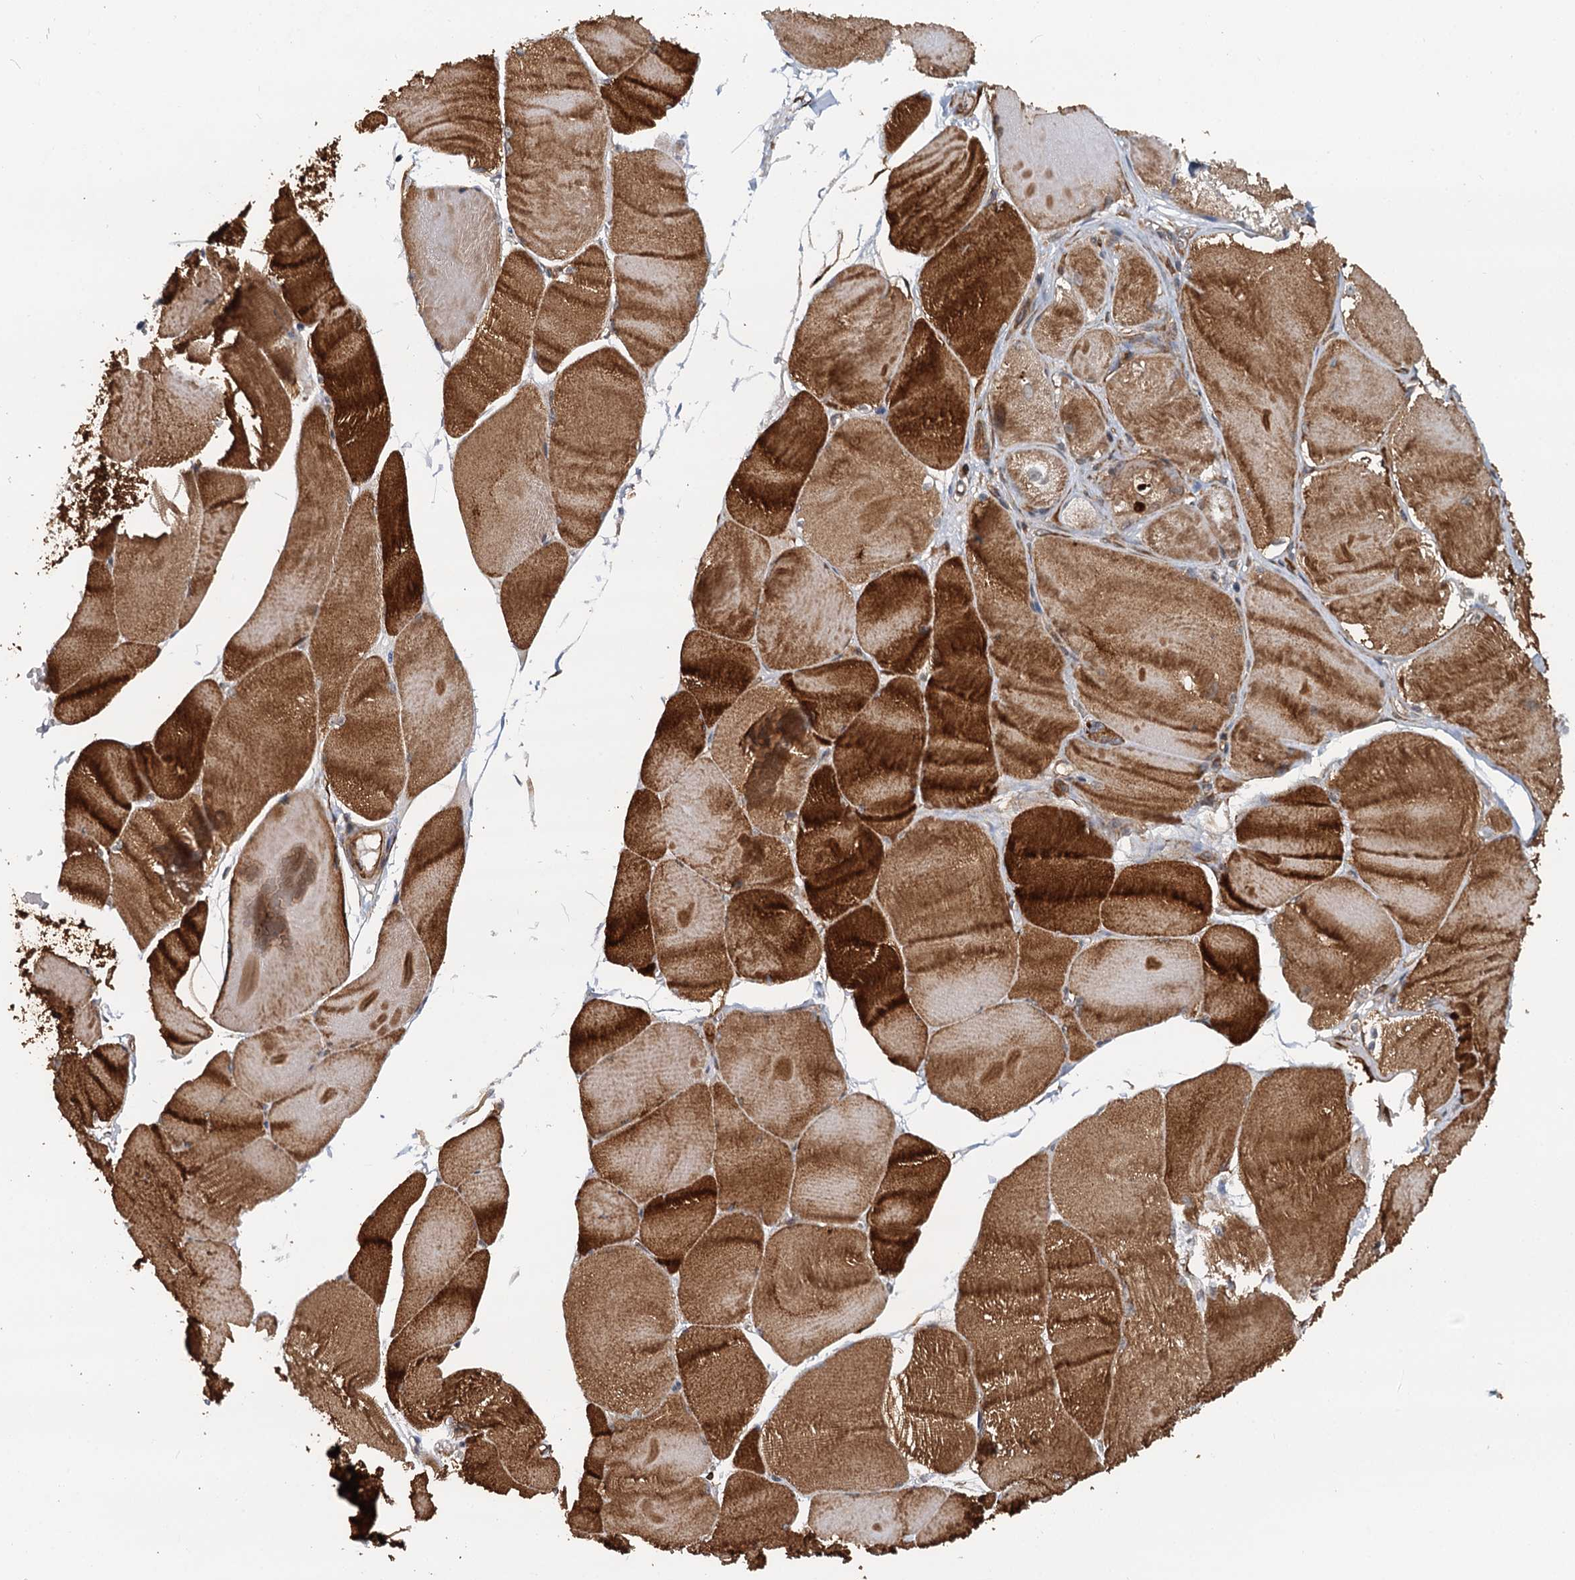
{"staining": {"intensity": "strong", "quantity": ">75%", "location": "cytoplasmic/membranous"}, "tissue": "skeletal muscle", "cell_type": "Myocytes", "image_type": "normal", "snomed": [{"axis": "morphology", "description": "Normal tissue, NOS"}, {"axis": "morphology", "description": "Basal cell carcinoma"}, {"axis": "topography", "description": "Skeletal muscle"}], "caption": "High-magnification brightfield microscopy of unremarkable skeletal muscle stained with DAB (3,3'-diaminobenzidine) (brown) and counterstained with hematoxylin (blue). myocytes exhibit strong cytoplasmic/membranous positivity is seen in about>75% of cells.", "gene": "LRRK2", "patient": {"sex": "female", "age": 64}}